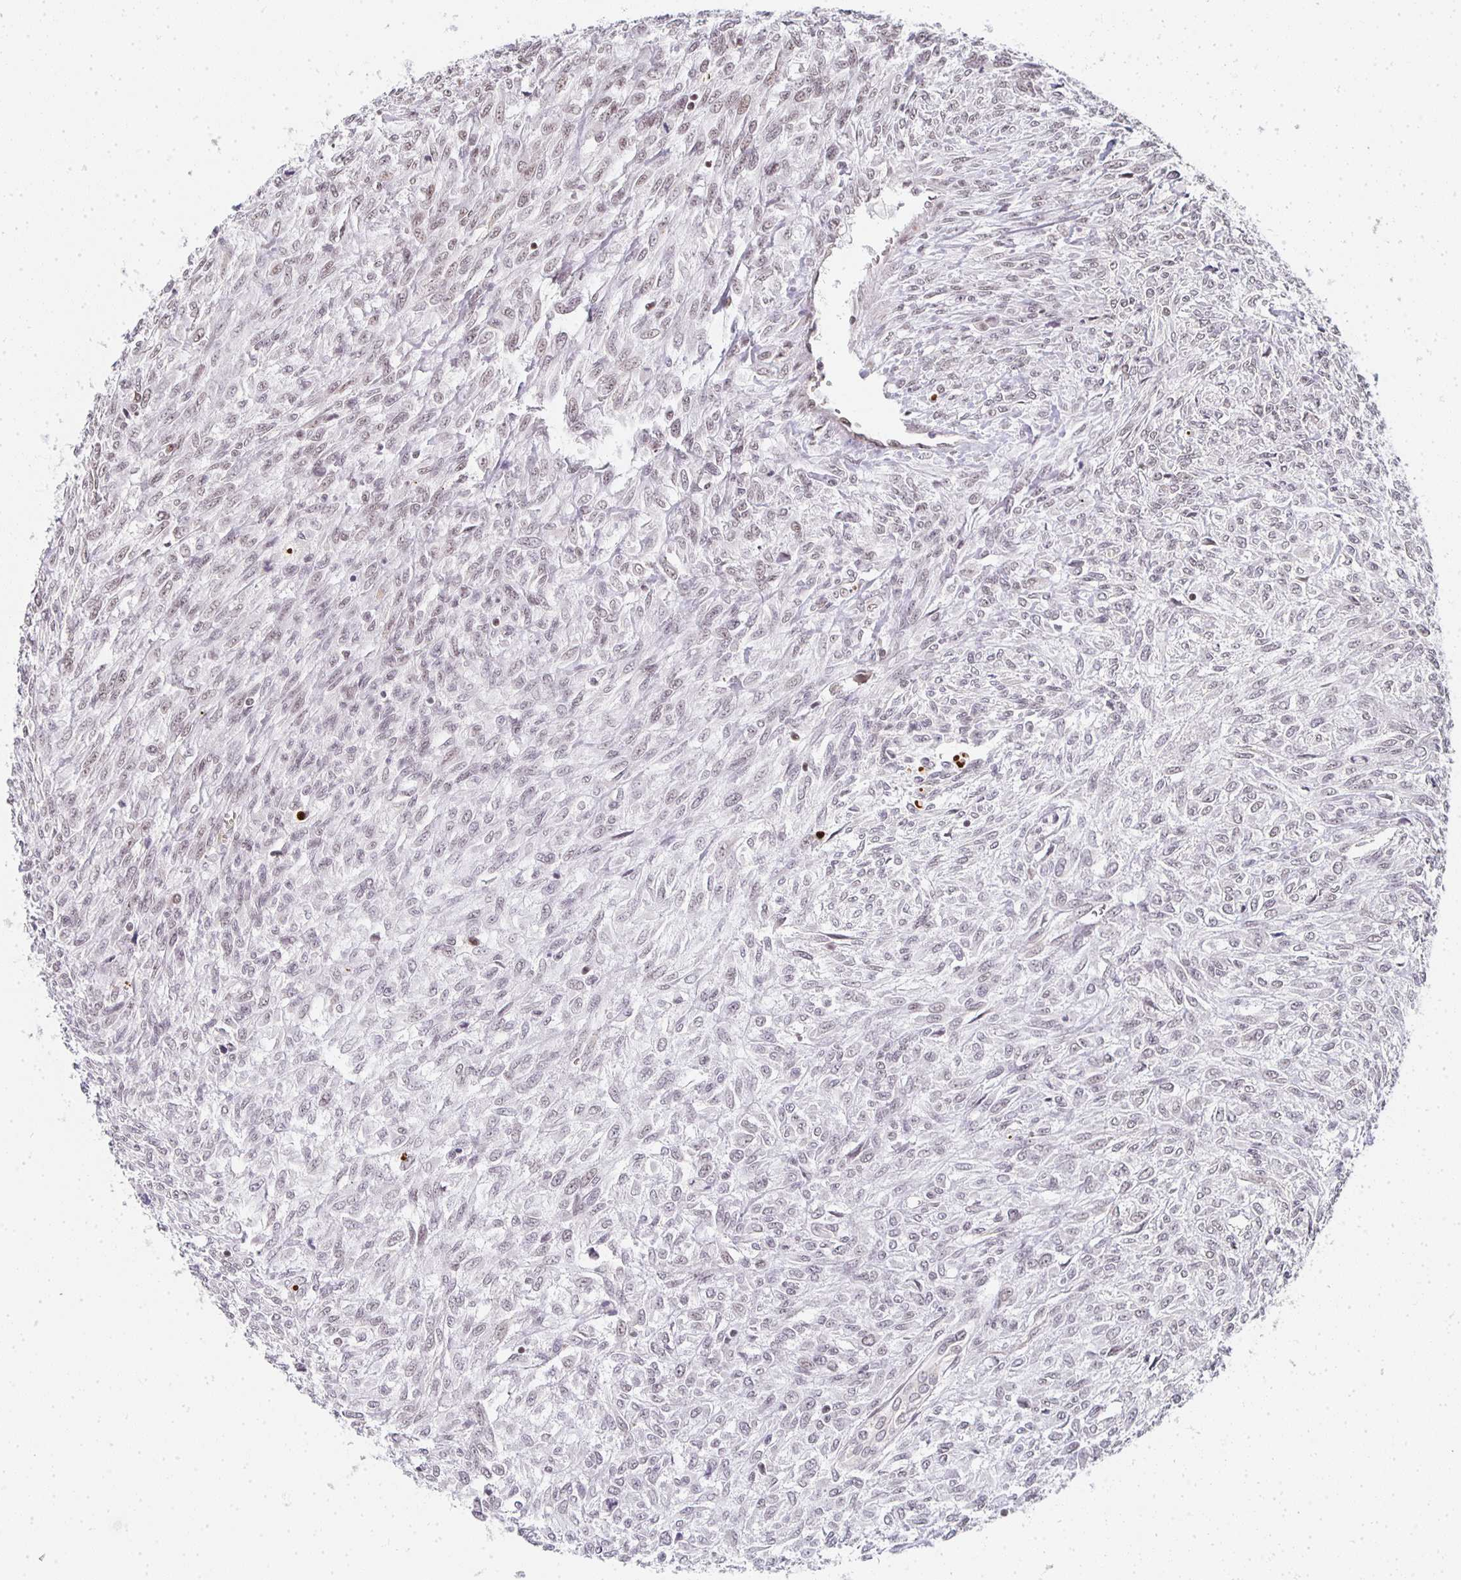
{"staining": {"intensity": "weak", "quantity": "25%-75%", "location": "nuclear"}, "tissue": "renal cancer", "cell_type": "Tumor cells", "image_type": "cancer", "snomed": [{"axis": "morphology", "description": "Adenocarcinoma, NOS"}, {"axis": "topography", "description": "Kidney"}], "caption": "There is low levels of weak nuclear staining in tumor cells of adenocarcinoma (renal), as demonstrated by immunohistochemical staining (brown color).", "gene": "SMARCA2", "patient": {"sex": "male", "age": 58}}